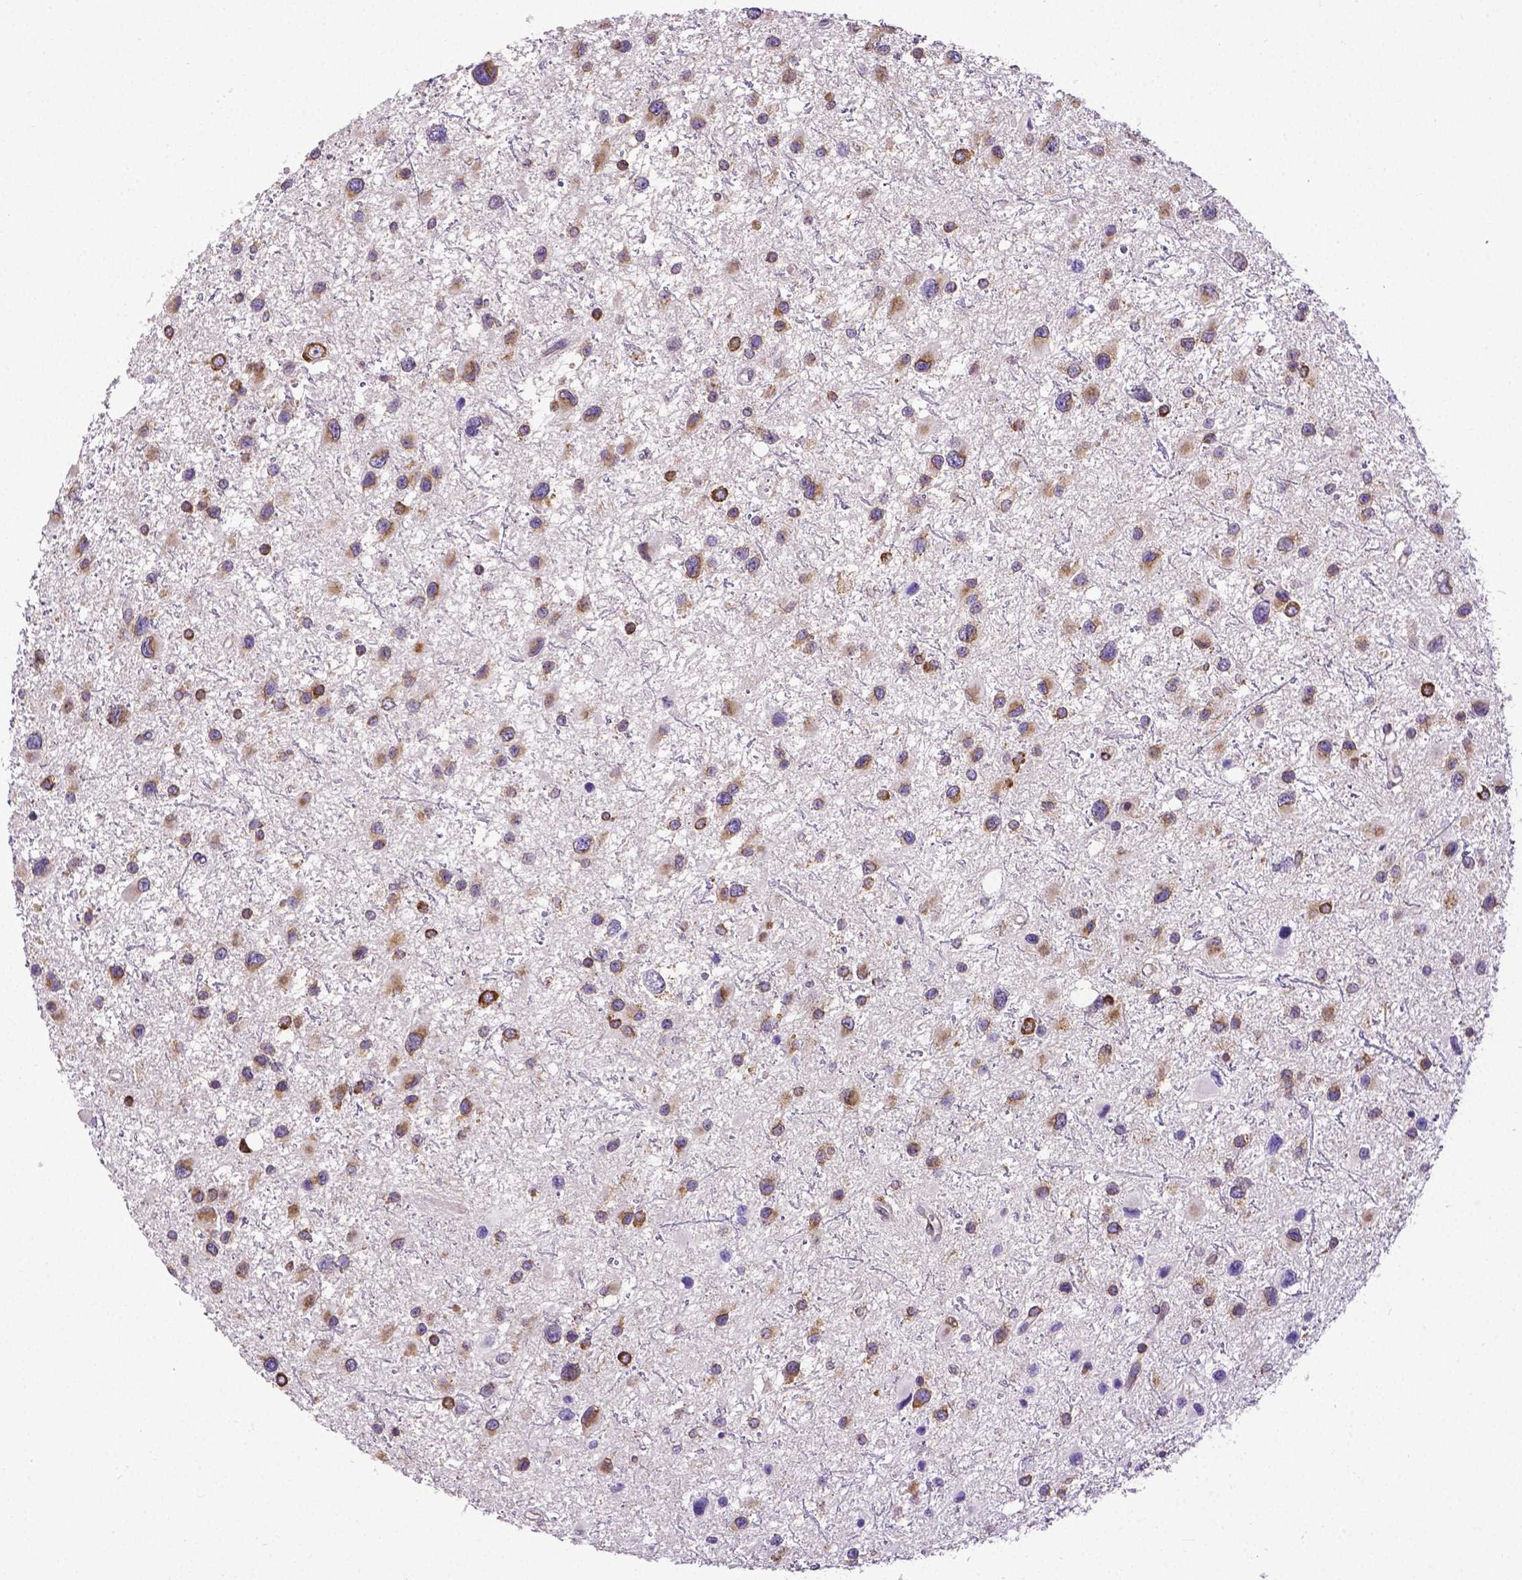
{"staining": {"intensity": "strong", "quantity": "25%-75%", "location": "cytoplasmic/membranous"}, "tissue": "glioma", "cell_type": "Tumor cells", "image_type": "cancer", "snomed": [{"axis": "morphology", "description": "Glioma, malignant, Low grade"}, {"axis": "topography", "description": "Brain"}], "caption": "A brown stain shows strong cytoplasmic/membranous expression of a protein in human glioma tumor cells.", "gene": "MTDH", "patient": {"sex": "female", "age": 32}}